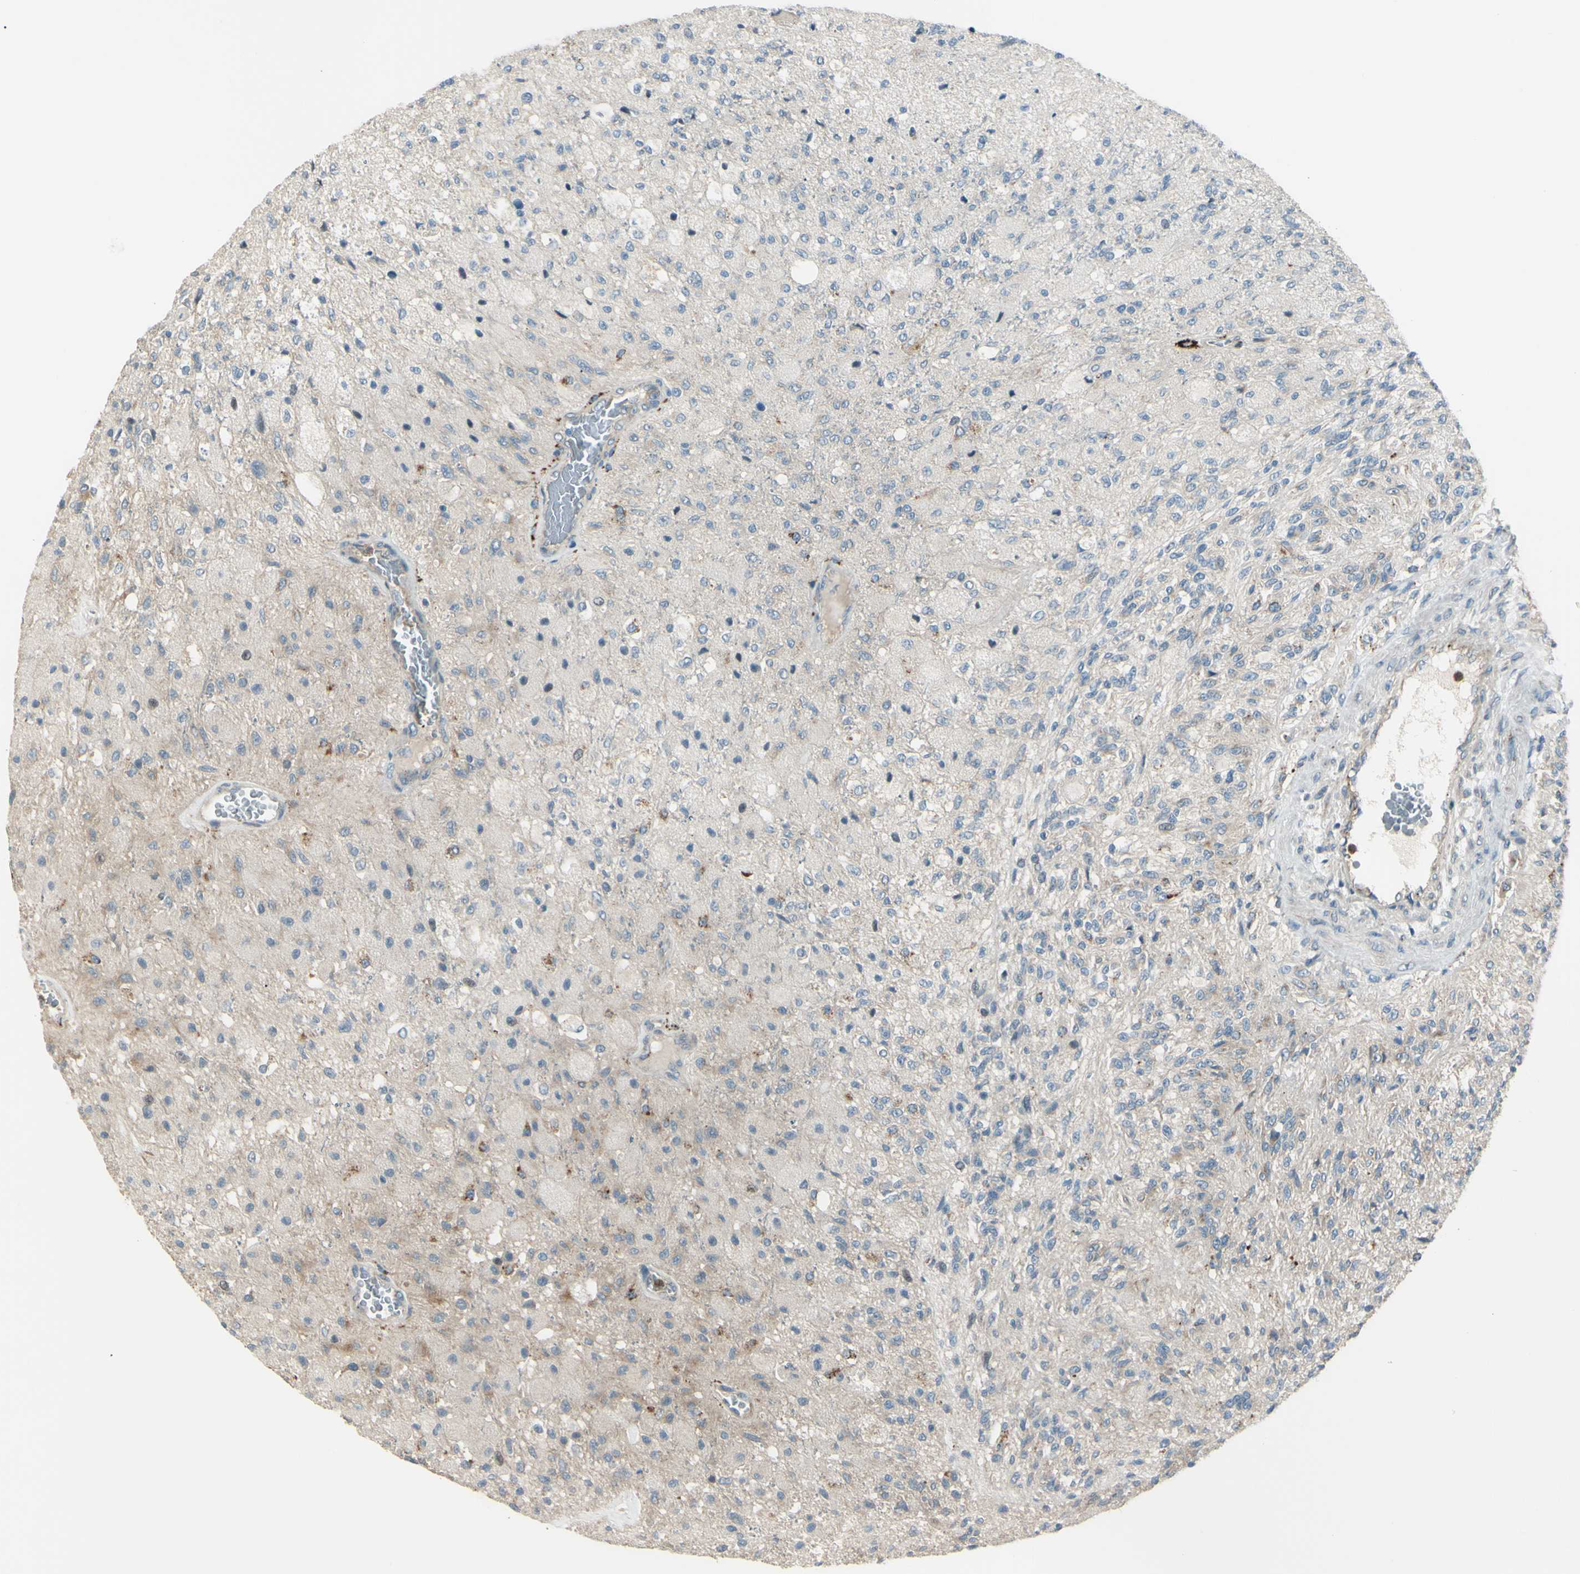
{"staining": {"intensity": "weak", "quantity": "<25%", "location": "cytoplasmic/membranous"}, "tissue": "glioma", "cell_type": "Tumor cells", "image_type": "cancer", "snomed": [{"axis": "morphology", "description": "Normal tissue, NOS"}, {"axis": "morphology", "description": "Glioma, malignant, High grade"}, {"axis": "topography", "description": "Cerebral cortex"}], "caption": "This is an IHC photomicrograph of glioma. There is no staining in tumor cells.", "gene": "LMTK2", "patient": {"sex": "male", "age": 77}}